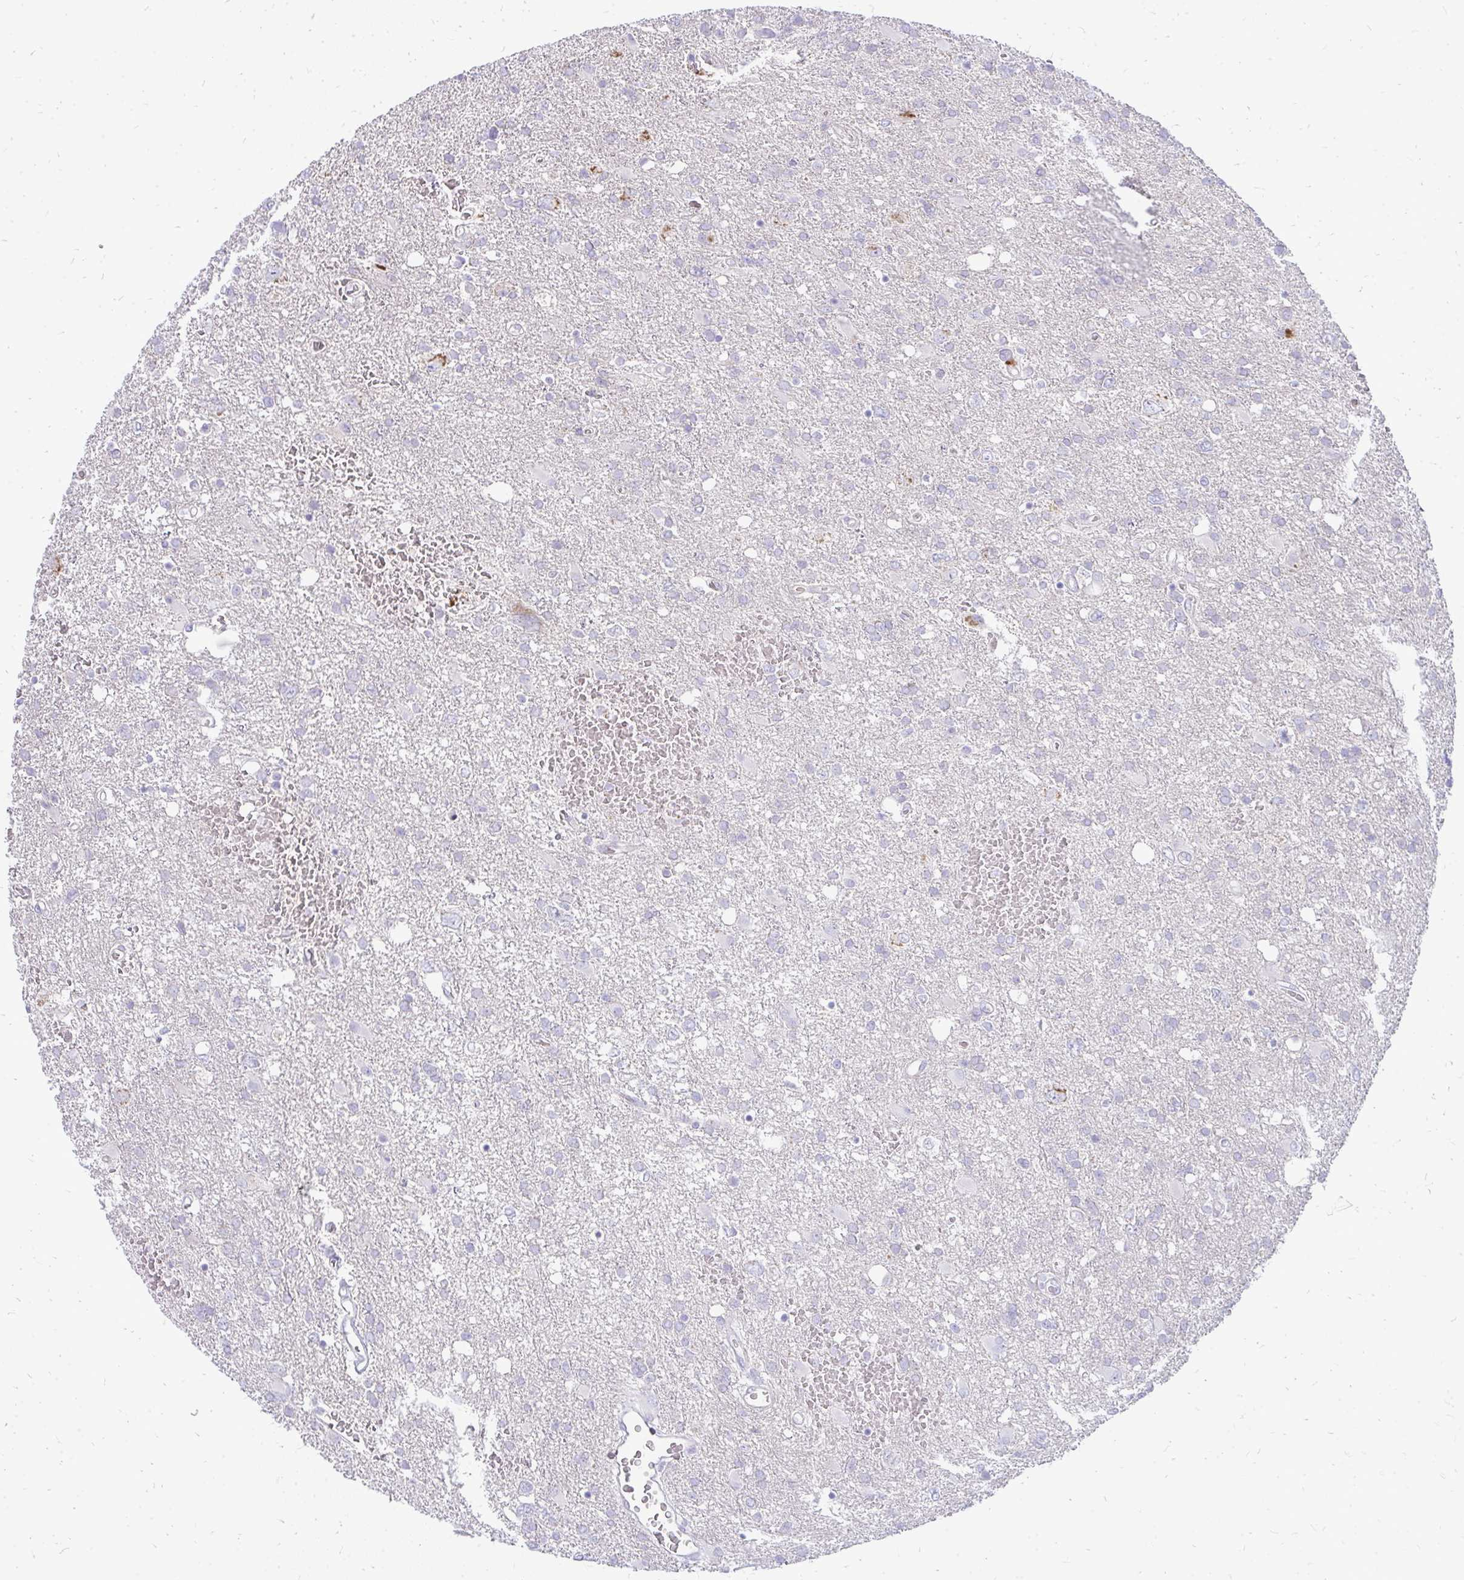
{"staining": {"intensity": "negative", "quantity": "none", "location": "none"}, "tissue": "glioma", "cell_type": "Tumor cells", "image_type": "cancer", "snomed": [{"axis": "morphology", "description": "Glioma, malignant, High grade"}, {"axis": "topography", "description": "Brain"}], "caption": "There is no significant expression in tumor cells of glioma.", "gene": "TSPEAR", "patient": {"sex": "male", "age": 61}}